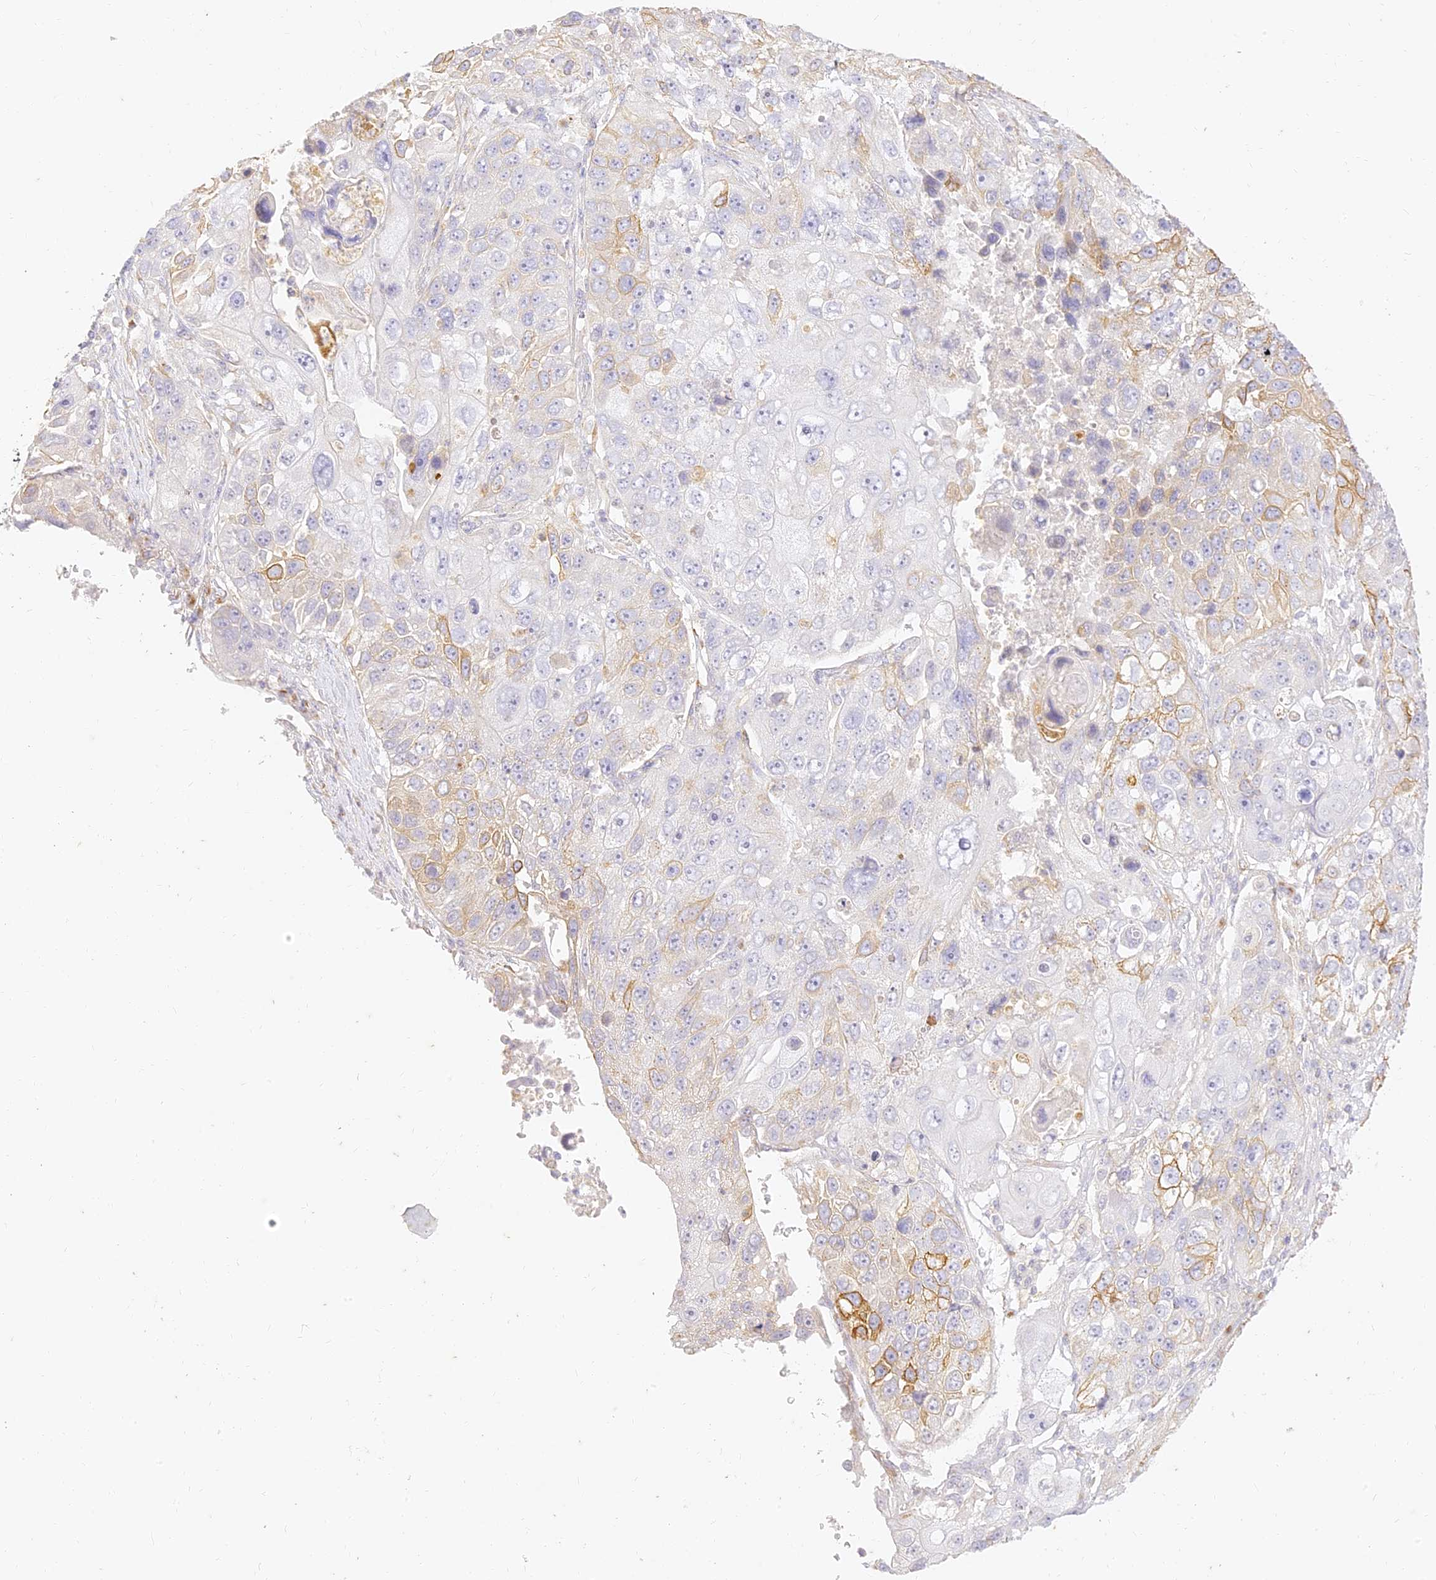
{"staining": {"intensity": "moderate", "quantity": "<25%", "location": "cytoplasmic/membranous"}, "tissue": "lung cancer", "cell_type": "Tumor cells", "image_type": "cancer", "snomed": [{"axis": "morphology", "description": "Squamous cell carcinoma, NOS"}, {"axis": "topography", "description": "Lung"}], "caption": "A low amount of moderate cytoplasmic/membranous positivity is identified in approximately <25% of tumor cells in lung cancer tissue. The protein is shown in brown color, while the nuclei are stained blue.", "gene": "SEC13", "patient": {"sex": "male", "age": 61}}